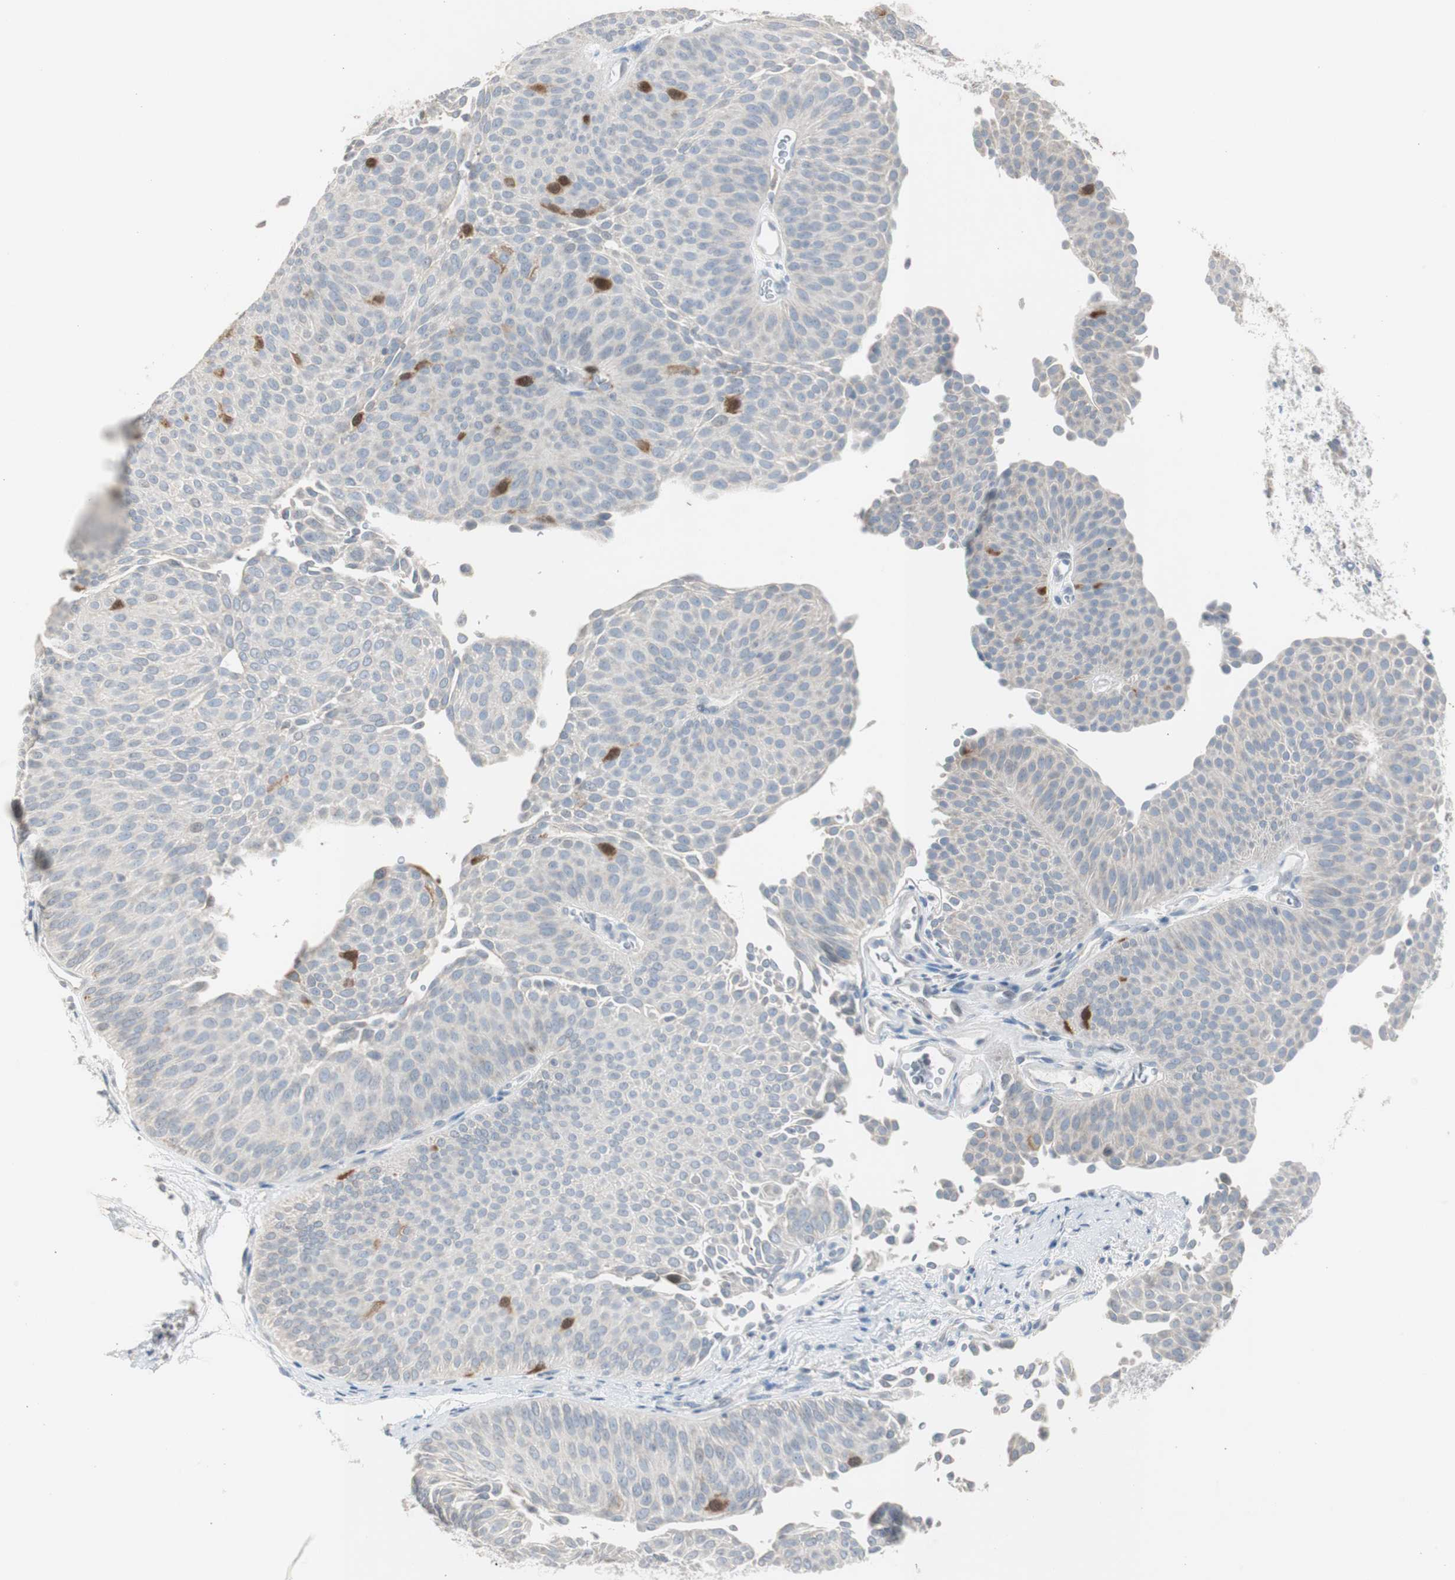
{"staining": {"intensity": "weak", "quantity": "<25%", "location": "cytoplasmic/membranous"}, "tissue": "urothelial cancer", "cell_type": "Tumor cells", "image_type": "cancer", "snomed": [{"axis": "morphology", "description": "Urothelial carcinoma, Low grade"}, {"axis": "topography", "description": "Urinary bladder"}], "caption": "Human urothelial cancer stained for a protein using IHC reveals no staining in tumor cells.", "gene": "TK1", "patient": {"sex": "female", "age": 60}}